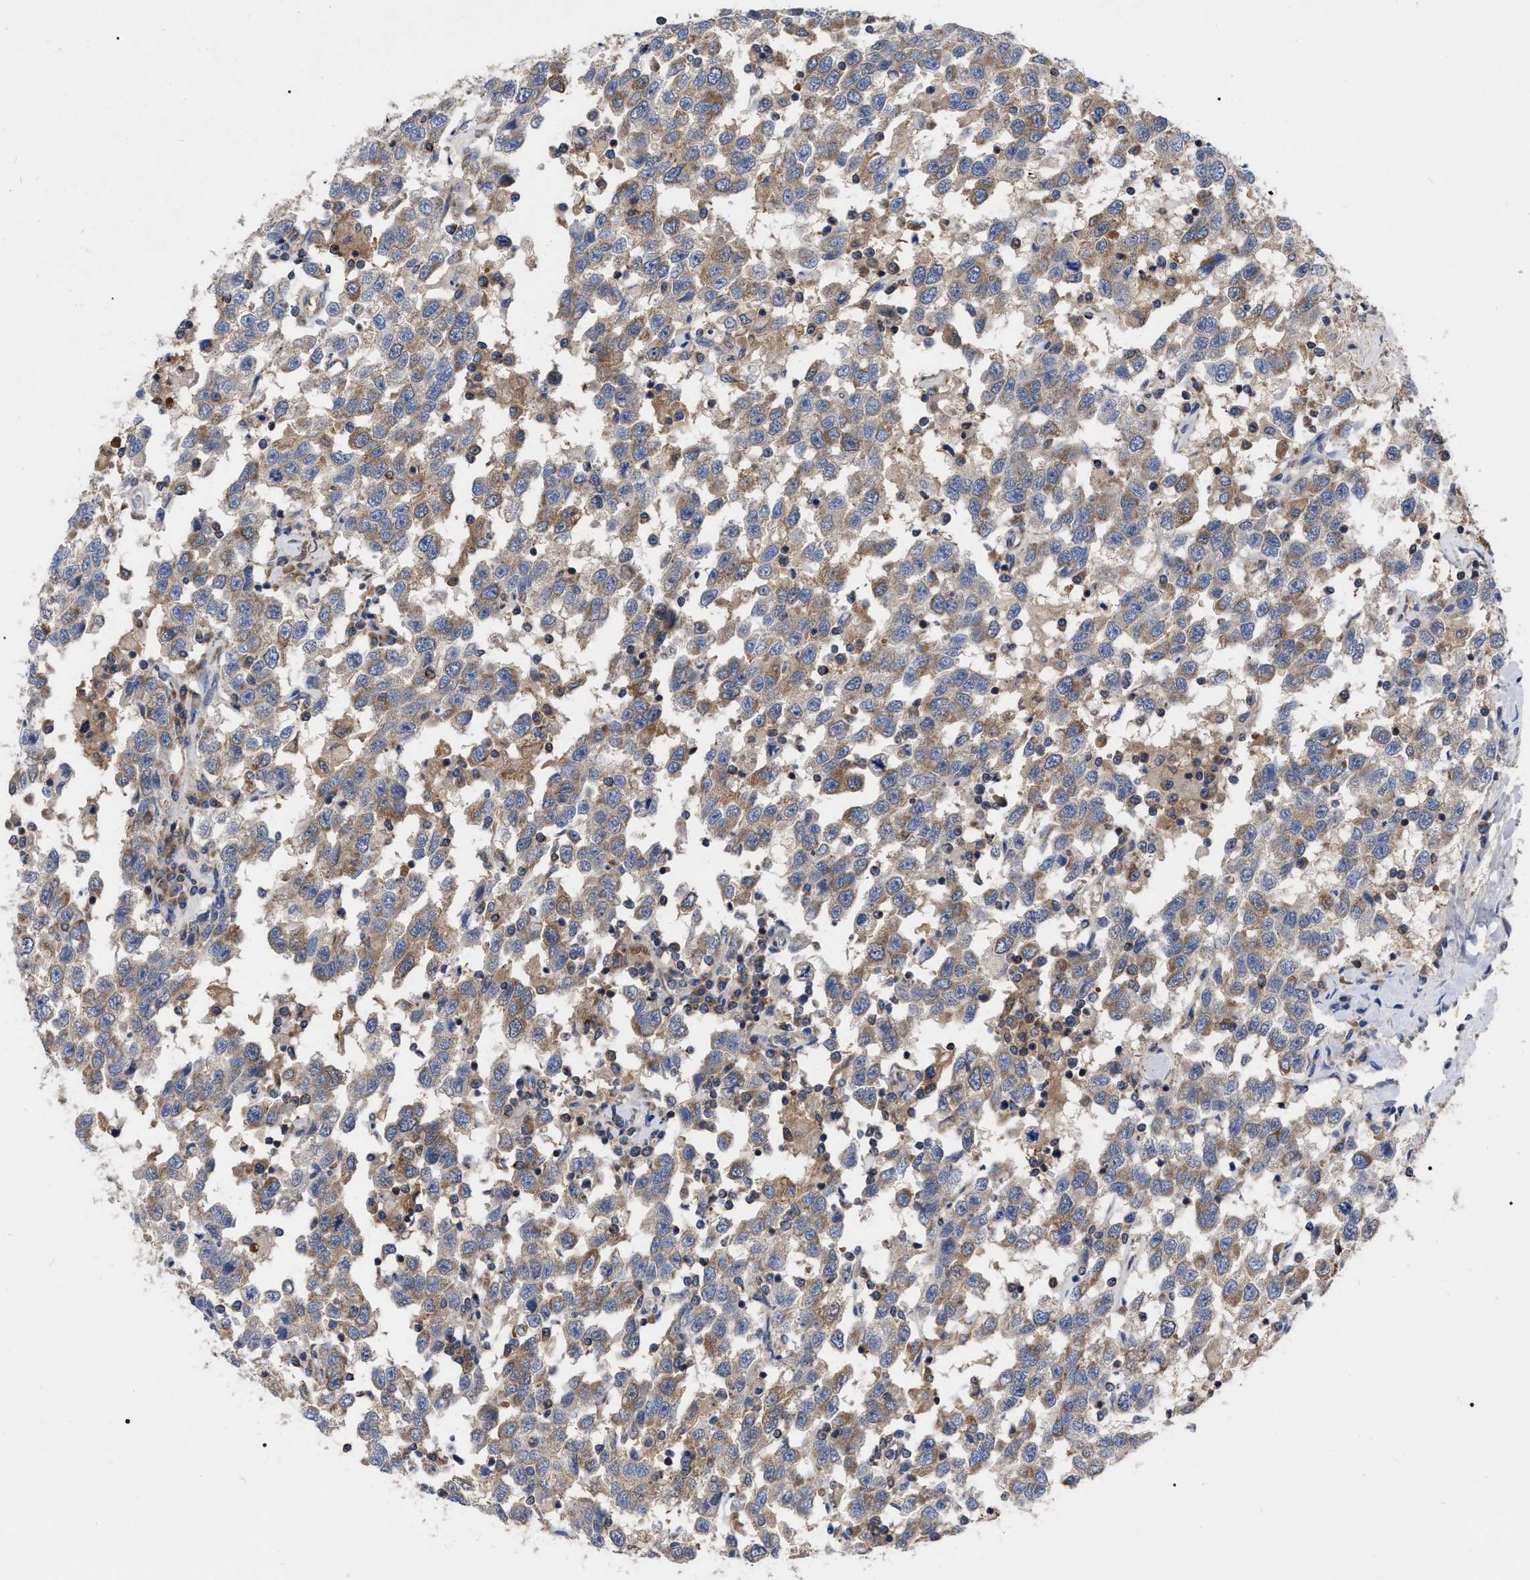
{"staining": {"intensity": "moderate", "quantity": "25%-75%", "location": "cytoplasmic/membranous"}, "tissue": "testis cancer", "cell_type": "Tumor cells", "image_type": "cancer", "snomed": [{"axis": "morphology", "description": "Seminoma, NOS"}, {"axis": "topography", "description": "Testis"}], "caption": "Tumor cells show moderate cytoplasmic/membranous expression in approximately 25%-75% of cells in testis cancer.", "gene": "CDKN2C", "patient": {"sex": "male", "age": 41}}